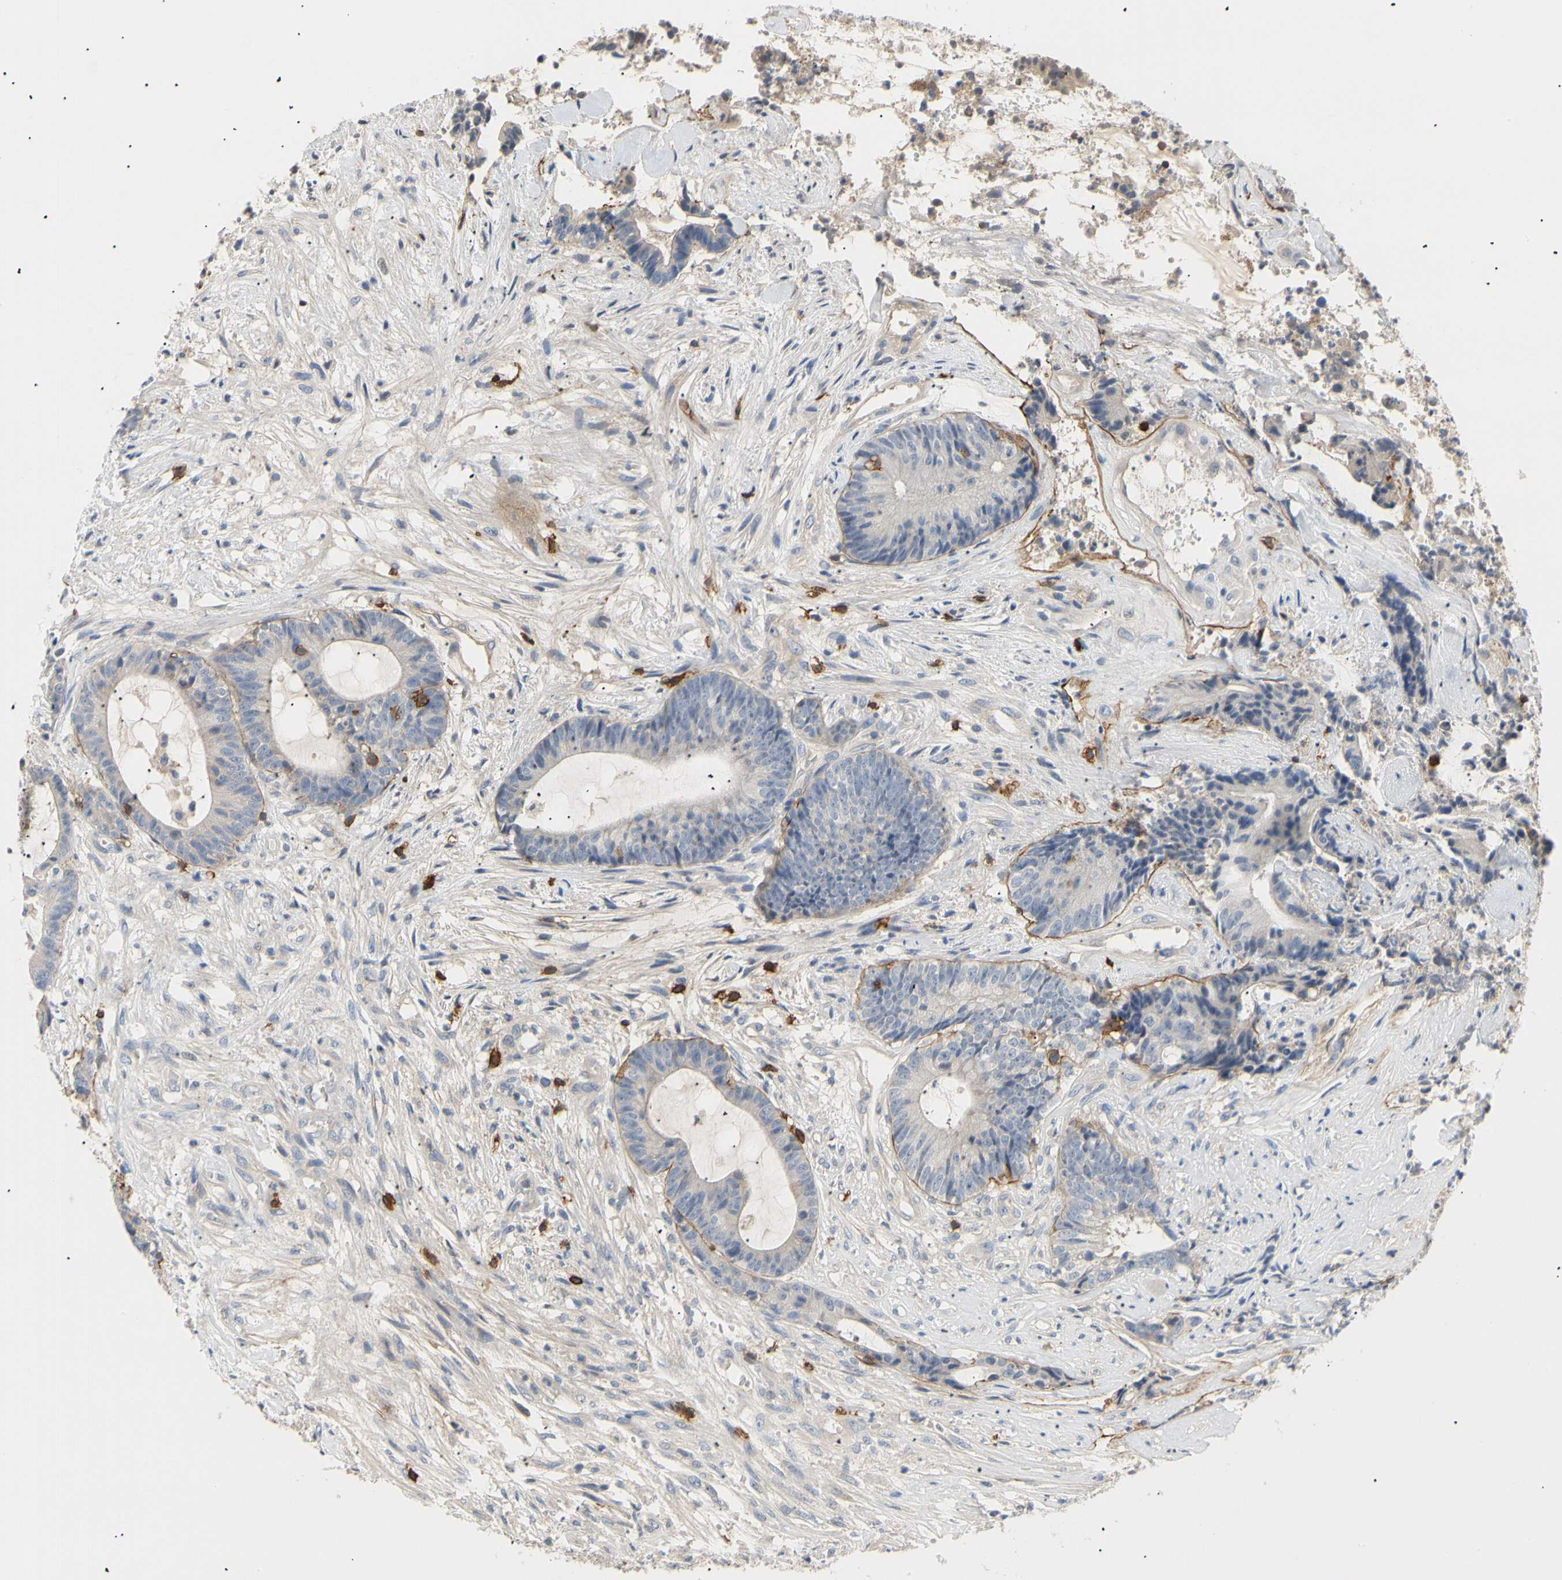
{"staining": {"intensity": "moderate", "quantity": "<25%", "location": "cytoplasmic/membranous"}, "tissue": "colorectal cancer", "cell_type": "Tumor cells", "image_type": "cancer", "snomed": [{"axis": "morphology", "description": "Adenocarcinoma, NOS"}, {"axis": "topography", "description": "Colon"}], "caption": "About <25% of tumor cells in adenocarcinoma (colorectal) demonstrate moderate cytoplasmic/membranous protein staining as visualized by brown immunohistochemical staining.", "gene": "TNFRSF18", "patient": {"sex": "female", "age": 84}}